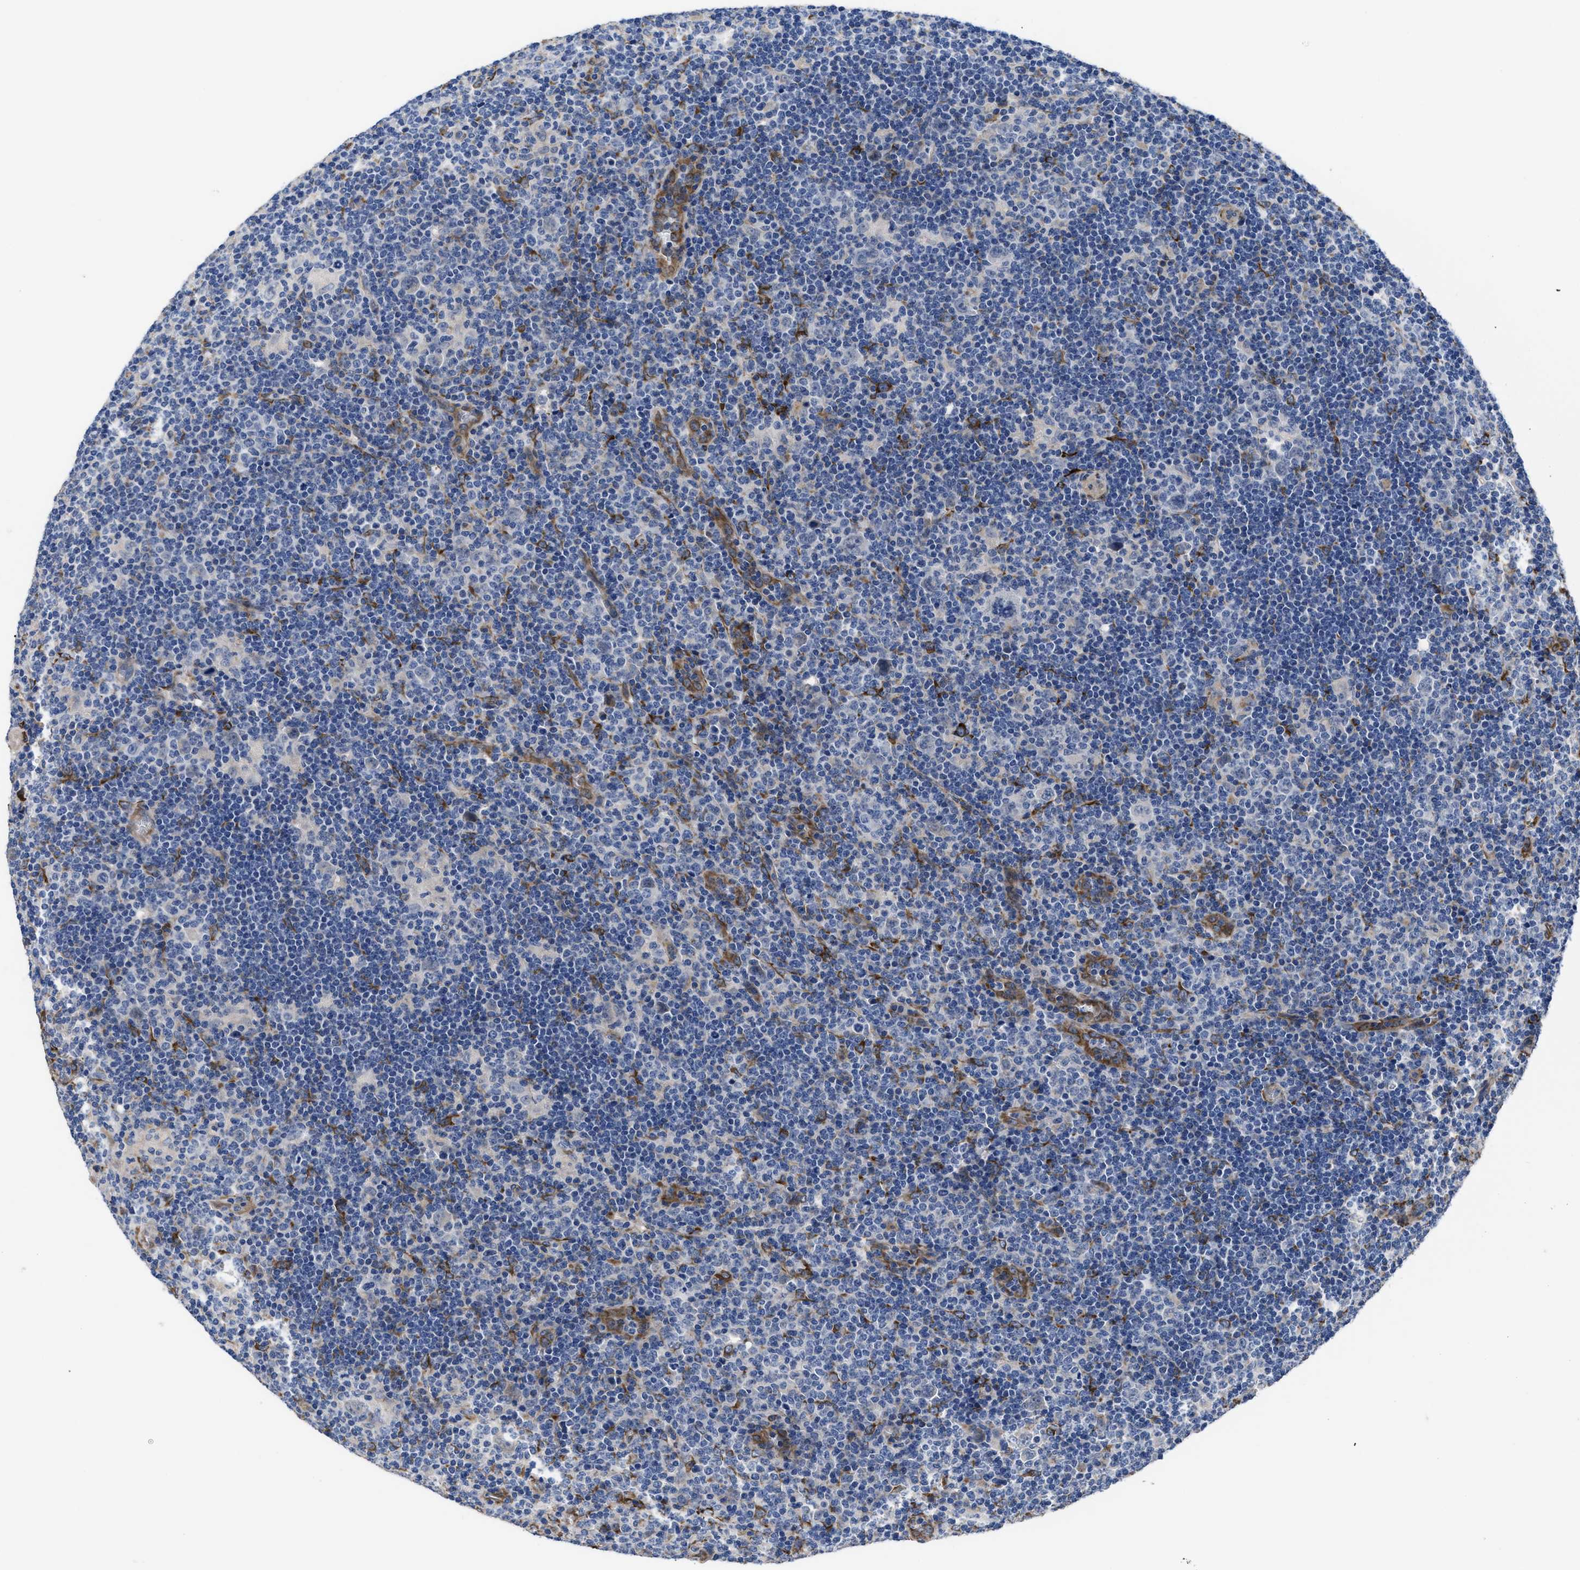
{"staining": {"intensity": "negative", "quantity": "none", "location": "none"}, "tissue": "lymphoma", "cell_type": "Tumor cells", "image_type": "cancer", "snomed": [{"axis": "morphology", "description": "Hodgkin's disease, NOS"}, {"axis": "topography", "description": "Lymph node"}], "caption": "There is no significant positivity in tumor cells of lymphoma. Nuclei are stained in blue.", "gene": "SQLE", "patient": {"sex": "female", "age": 57}}